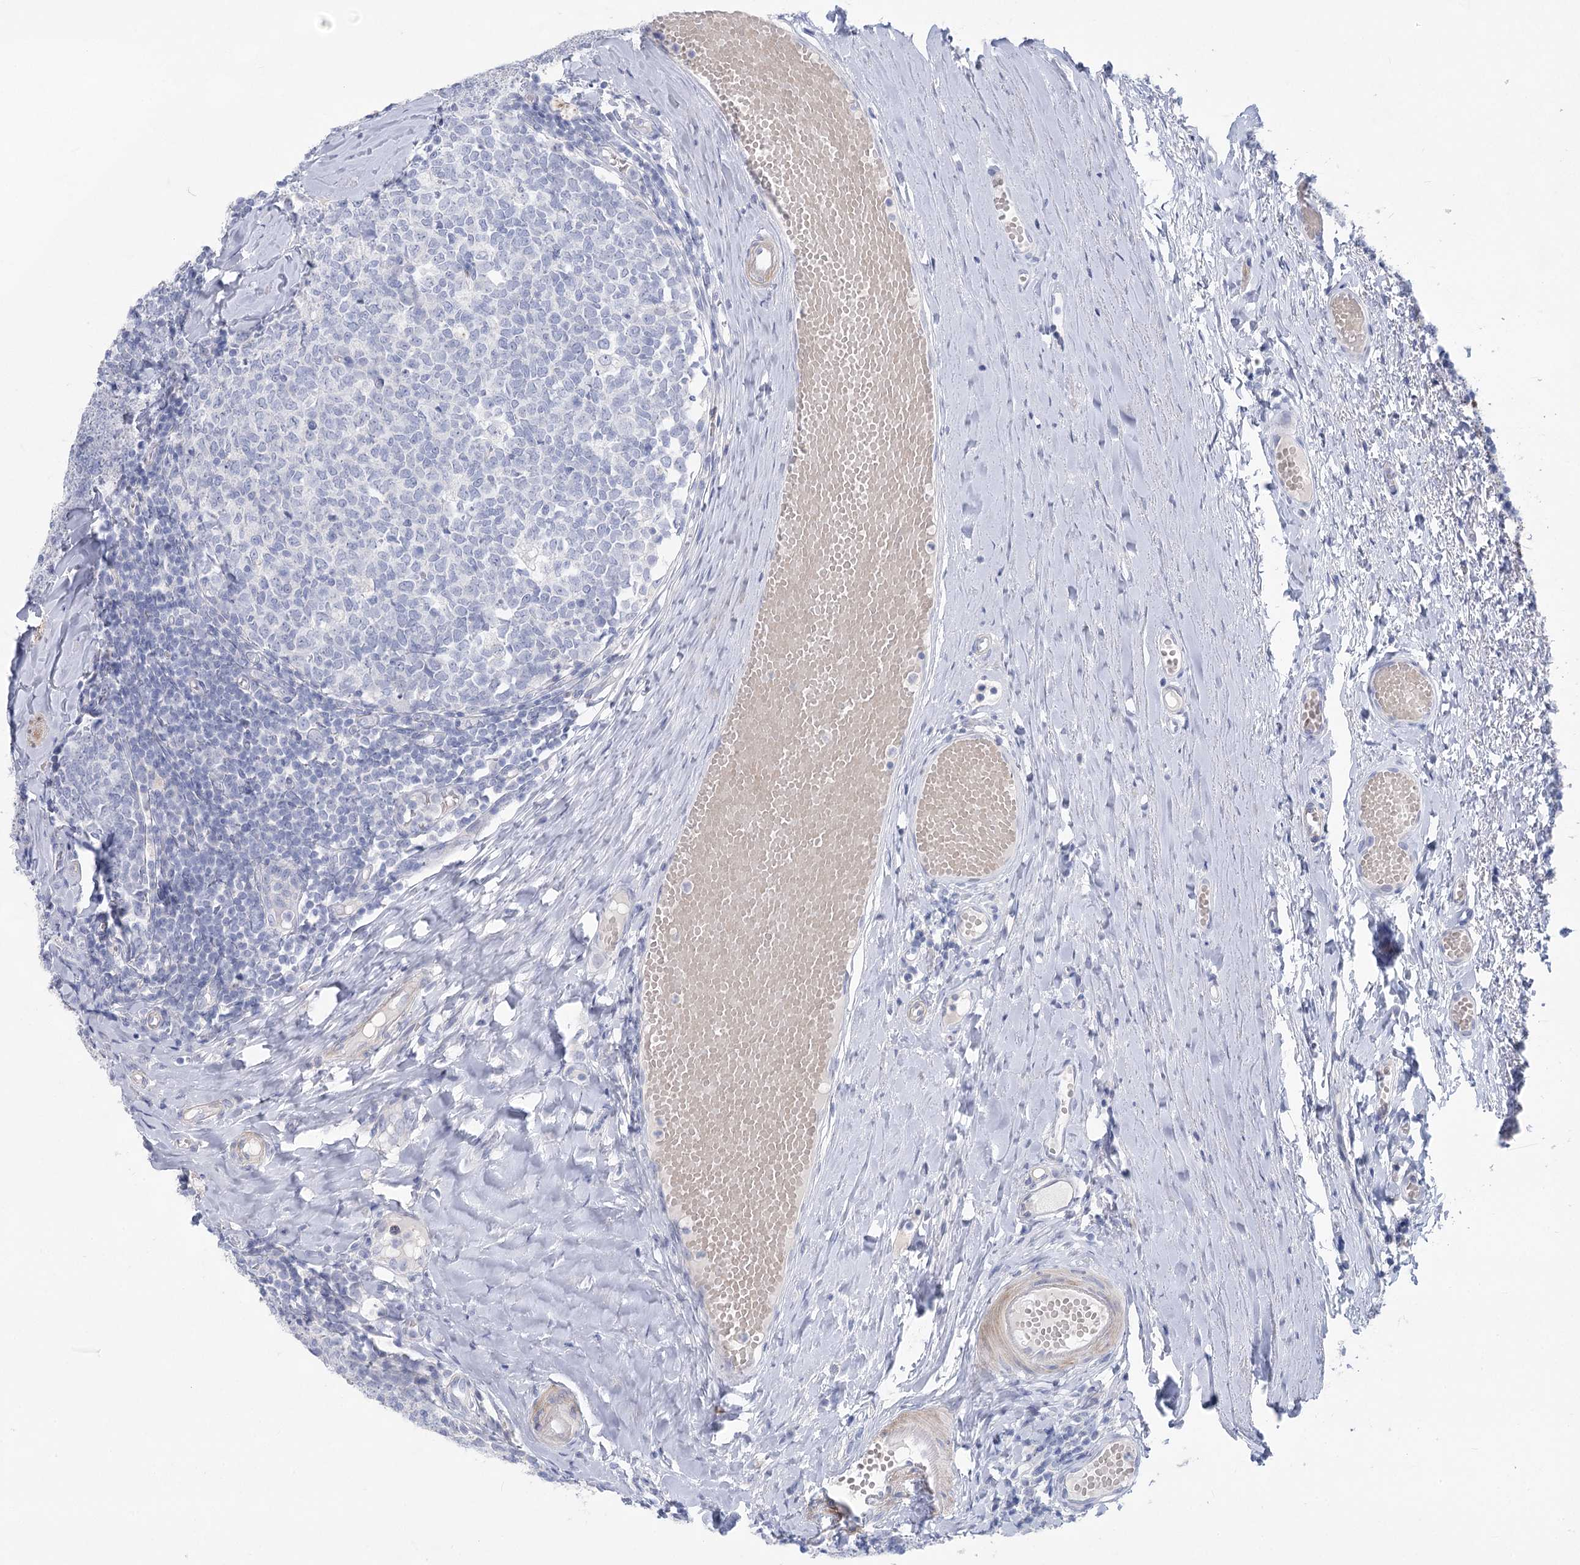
{"staining": {"intensity": "negative", "quantity": "none", "location": "none"}, "tissue": "tonsil", "cell_type": "Germinal center cells", "image_type": "normal", "snomed": [{"axis": "morphology", "description": "Normal tissue, NOS"}, {"axis": "topography", "description": "Tonsil"}], "caption": "Image shows no significant protein positivity in germinal center cells of normal tonsil.", "gene": "WDR74", "patient": {"sex": "female", "age": 19}}